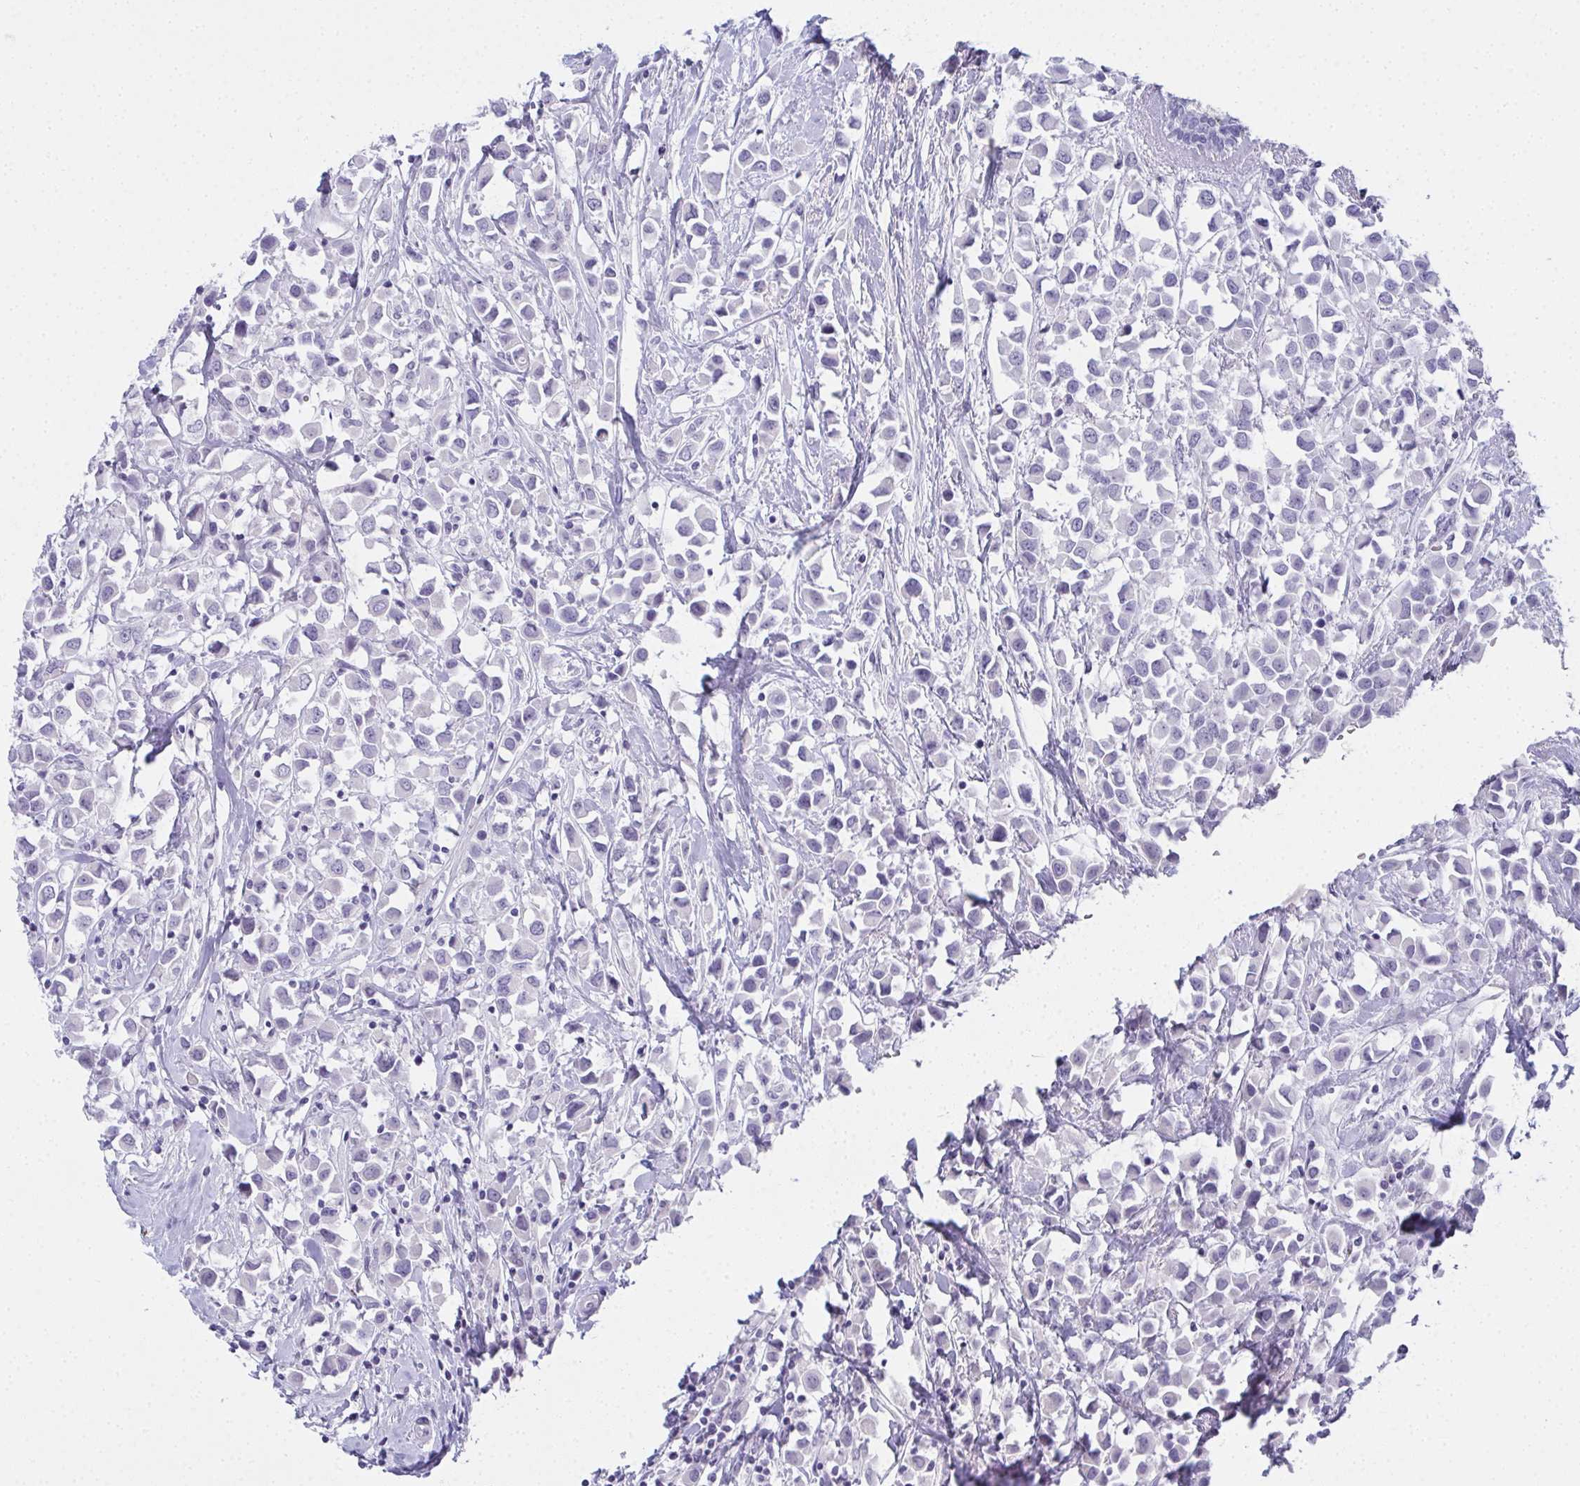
{"staining": {"intensity": "negative", "quantity": "none", "location": "none"}, "tissue": "breast cancer", "cell_type": "Tumor cells", "image_type": "cancer", "snomed": [{"axis": "morphology", "description": "Duct carcinoma"}, {"axis": "topography", "description": "Breast"}], "caption": "This photomicrograph is of breast cancer (infiltrating ductal carcinoma) stained with IHC to label a protein in brown with the nuclei are counter-stained blue. There is no expression in tumor cells. Brightfield microscopy of immunohistochemistry (IHC) stained with DAB (3,3'-diaminobenzidine) (brown) and hematoxylin (blue), captured at high magnification.", "gene": "SLC36A2", "patient": {"sex": "female", "age": 61}}